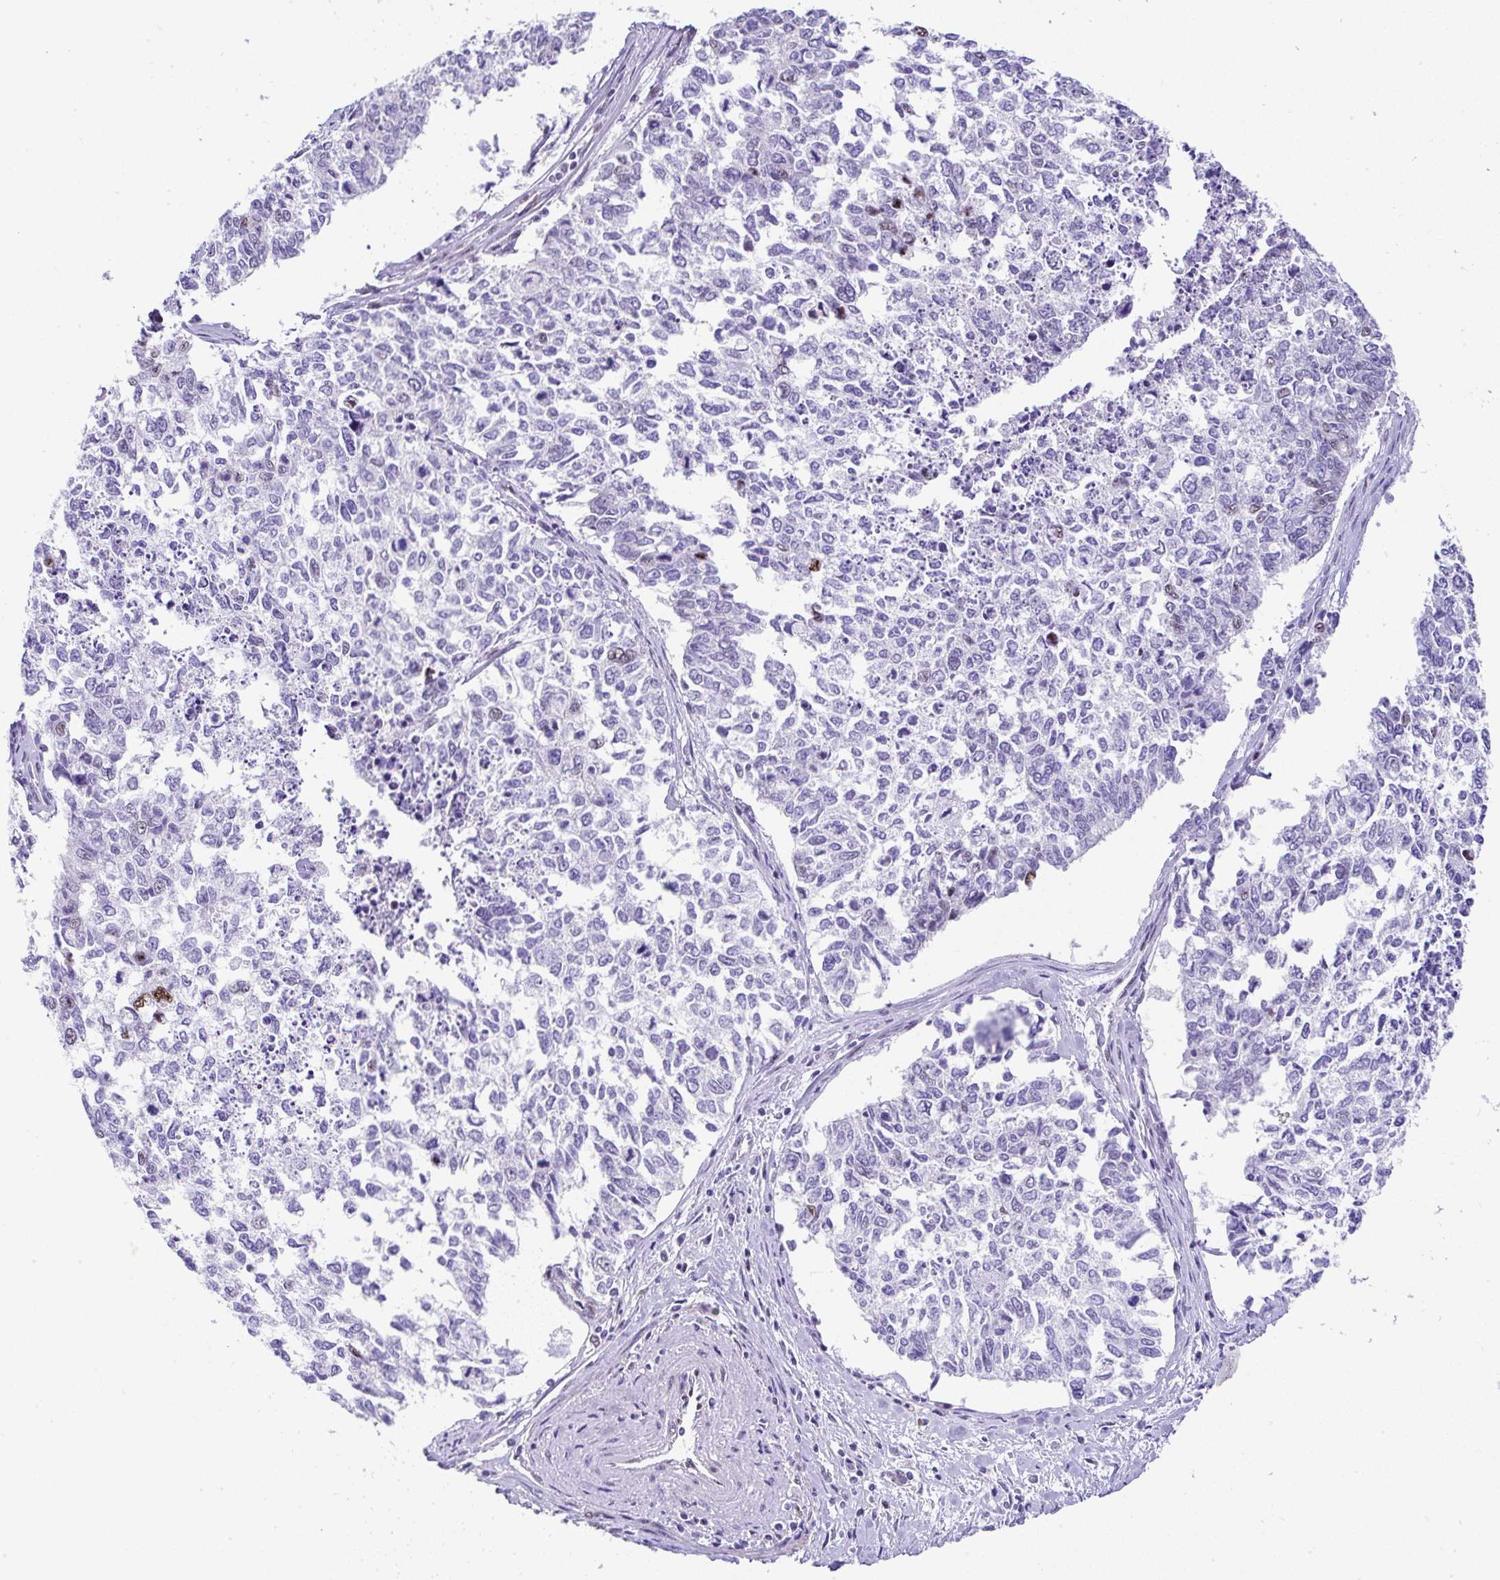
{"staining": {"intensity": "moderate", "quantity": "<25%", "location": "nuclear"}, "tissue": "cervical cancer", "cell_type": "Tumor cells", "image_type": "cancer", "snomed": [{"axis": "morphology", "description": "Adenocarcinoma, NOS"}, {"axis": "topography", "description": "Cervix"}], "caption": "Tumor cells demonstrate low levels of moderate nuclear expression in approximately <25% of cells in human cervical adenocarcinoma. The staining was performed using DAB, with brown indicating positive protein expression. Nuclei are stained blue with hematoxylin.", "gene": "NR1D2", "patient": {"sex": "female", "age": 63}}